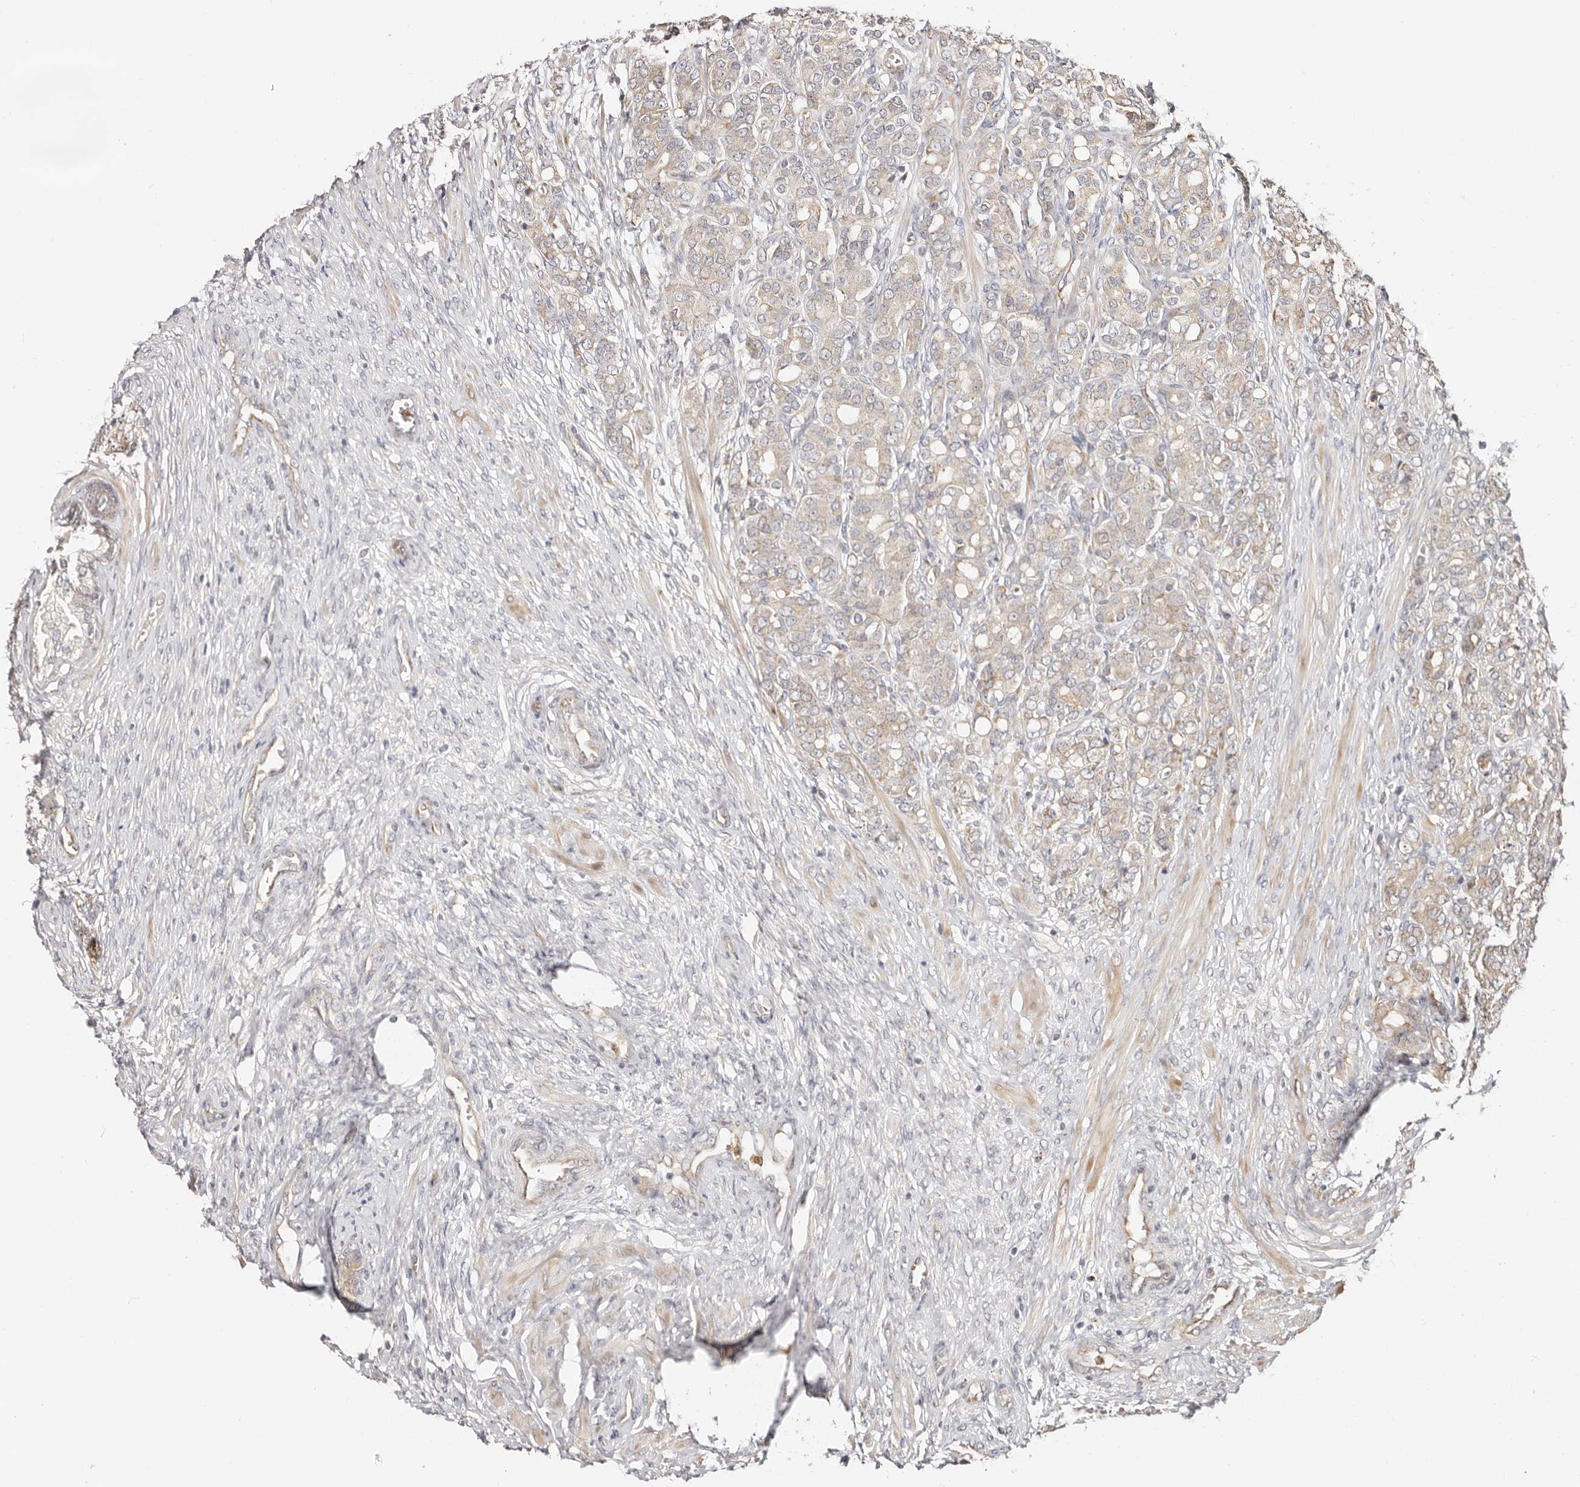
{"staining": {"intensity": "weak", "quantity": "<25%", "location": "cytoplasmic/membranous"}, "tissue": "prostate cancer", "cell_type": "Tumor cells", "image_type": "cancer", "snomed": [{"axis": "morphology", "description": "Adenocarcinoma, High grade"}, {"axis": "topography", "description": "Prostate"}], "caption": "Protein analysis of prostate cancer (adenocarcinoma (high-grade)) shows no significant staining in tumor cells. The staining was performed using DAB (3,3'-diaminobenzidine) to visualize the protein expression in brown, while the nuclei were stained in blue with hematoxylin (Magnification: 20x).", "gene": "BCL2L15", "patient": {"sex": "male", "age": 62}}